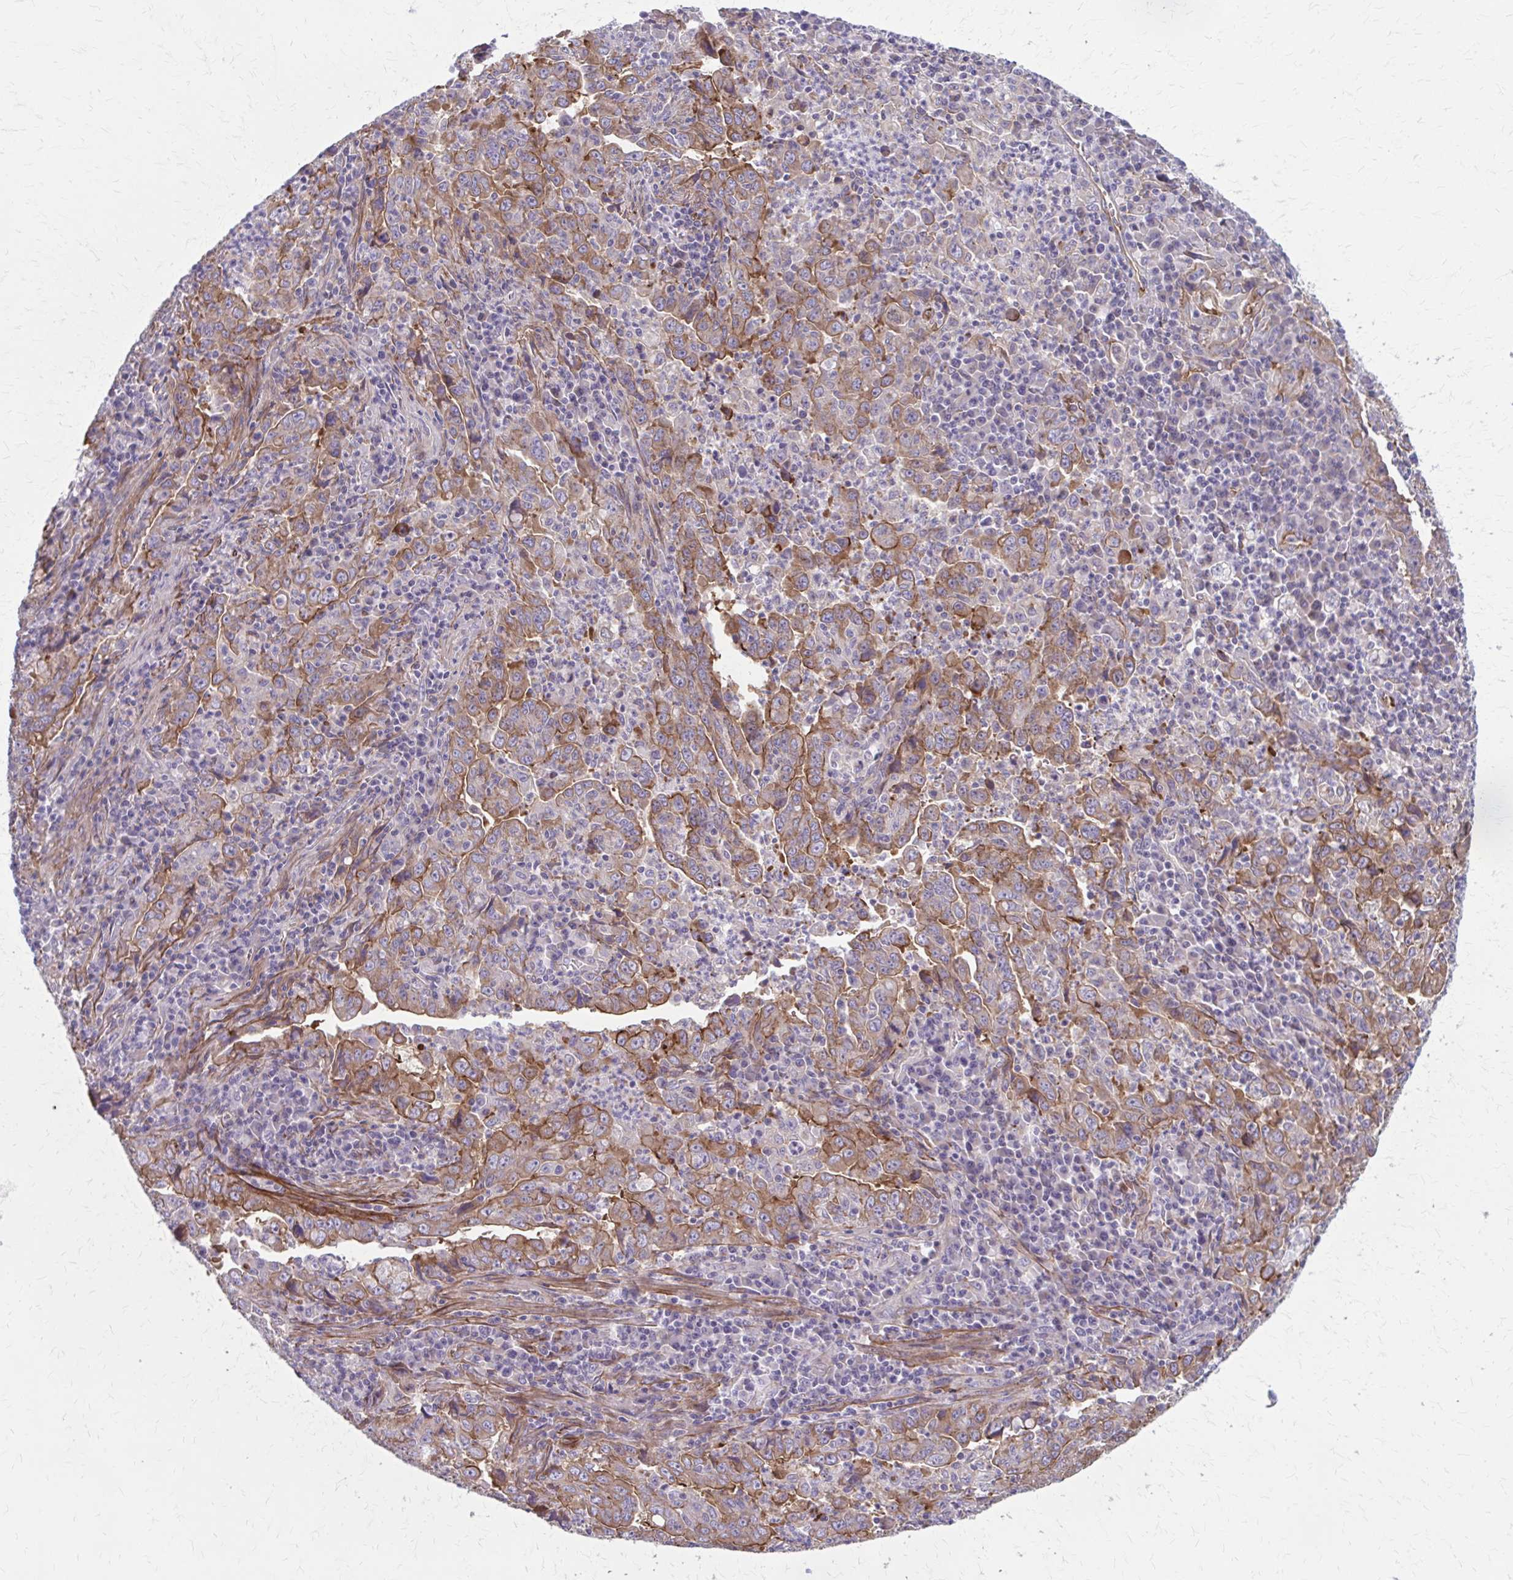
{"staining": {"intensity": "moderate", "quantity": ">75%", "location": "cytoplasmic/membranous"}, "tissue": "lung cancer", "cell_type": "Tumor cells", "image_type": "cancer", "snomed": [{"axis": "morphology", "description": "Adenocarcinoma, NOS"}, {"axis": "topography", "description": "Lung"}], "caption": "Tumor cells display medium levels of moderate cytoplasmic/membranous positivity in about >75% of cells in human lung cancer (adenocarcinoma). The staining was performed using DAB, with brown indicating positive protein expression. Nuclei are stained blue with hematoxylin.", "gene": "ZDHHC7", "patient": {"sex": "male", "age": 67}}